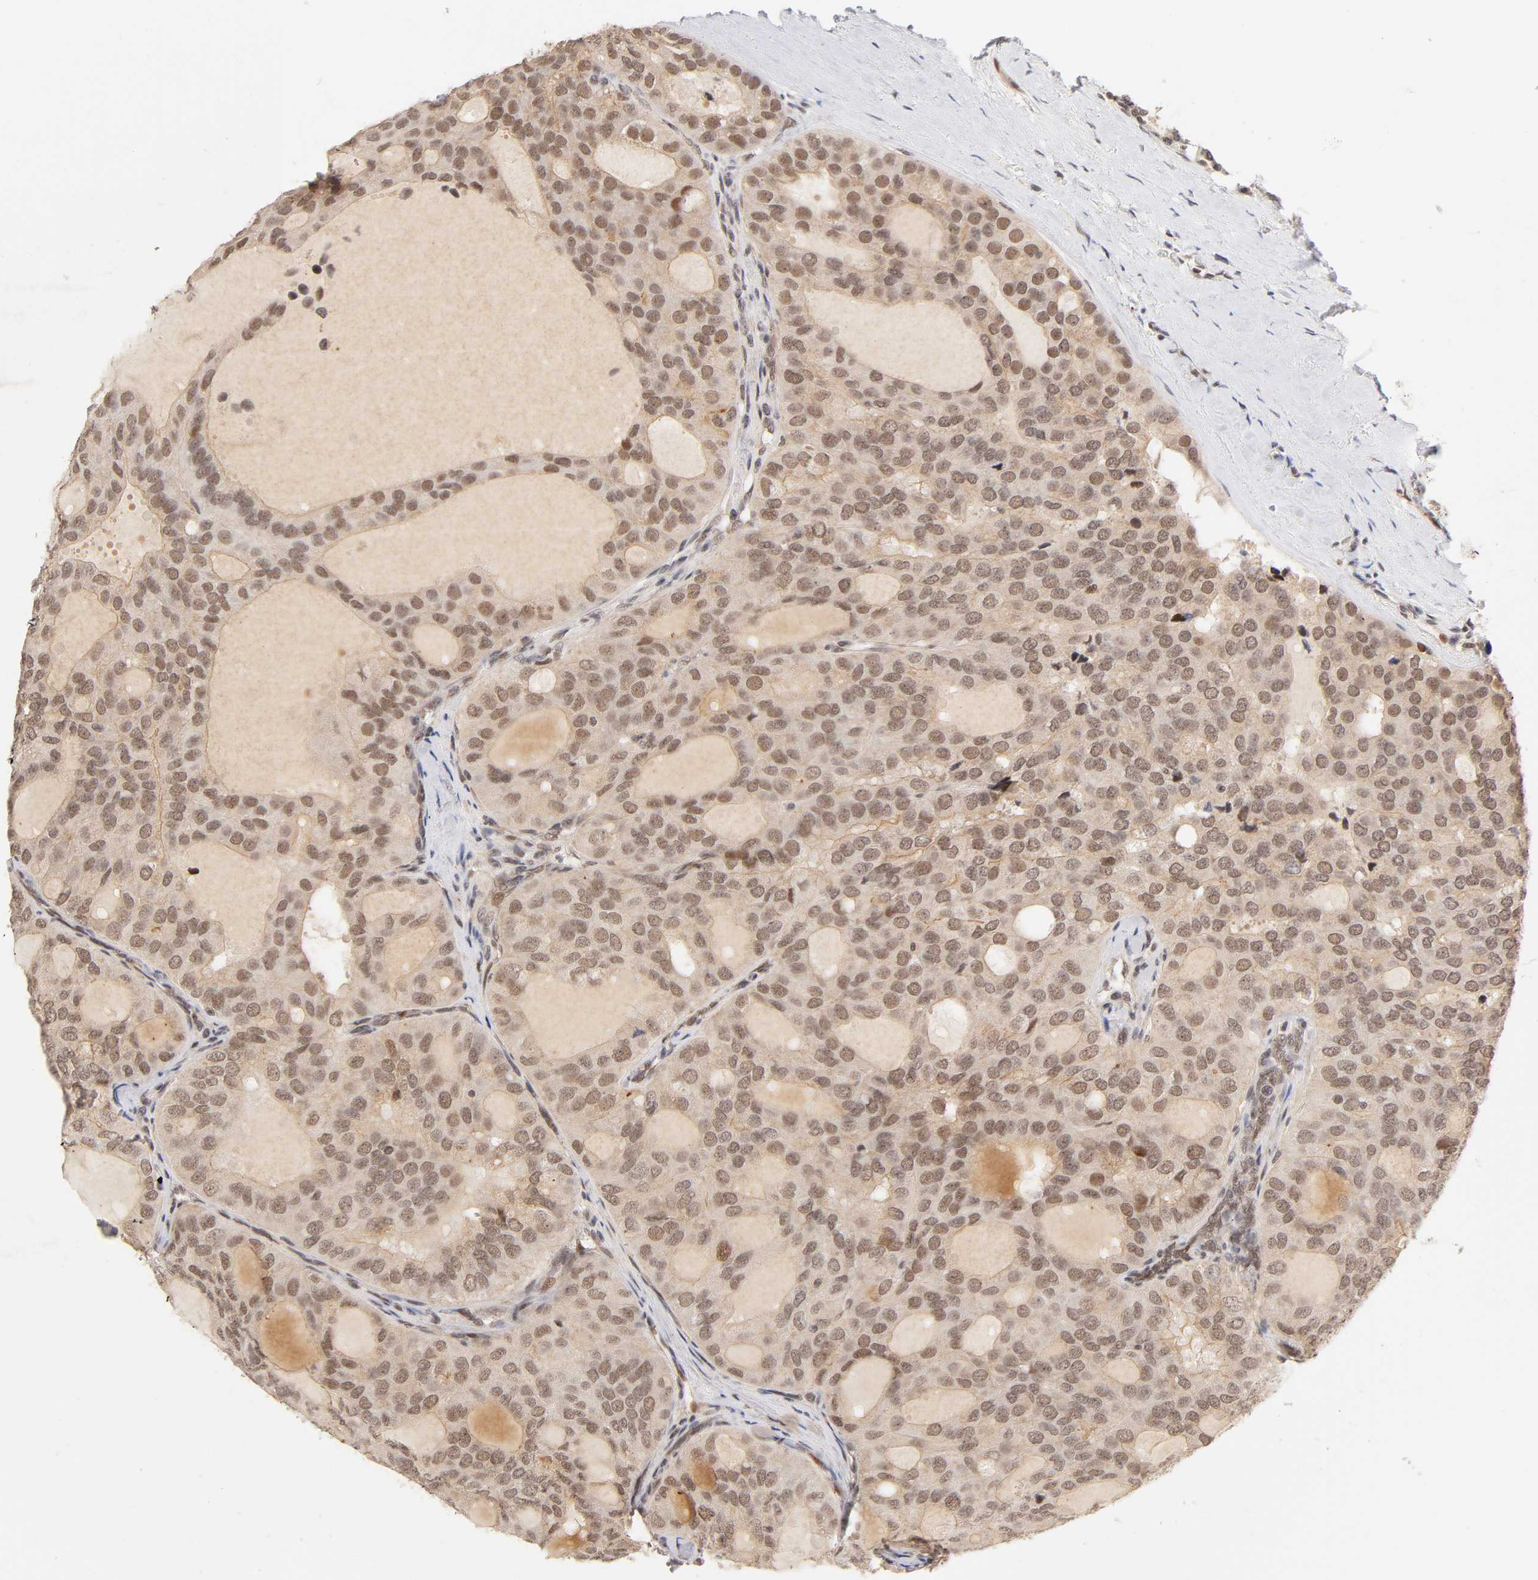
{"staining": {"intensity": "moderate", "quantity": ">75%", "location": "cytoplasmic/membranous,nuclear"}, "tissue": "thyroid cancer", "cell_type": "Tumor cells", "image_type": "cancer", "snomed": [{"axis": "morphology", "description": "Follicular adenoma carcinoma, NOS"}, {"axis": "topography", "description": "Thyroid gland"}], "caption": "Thyroid cancer (follicular adenoma carcinoma) stained with a brown dye displays moderate cytoplasmic/membranous and nuclear positive staining in about >75% of tumor cells.", "gene": "TAF10", "patient": {"sex": "male", "age": 75}}